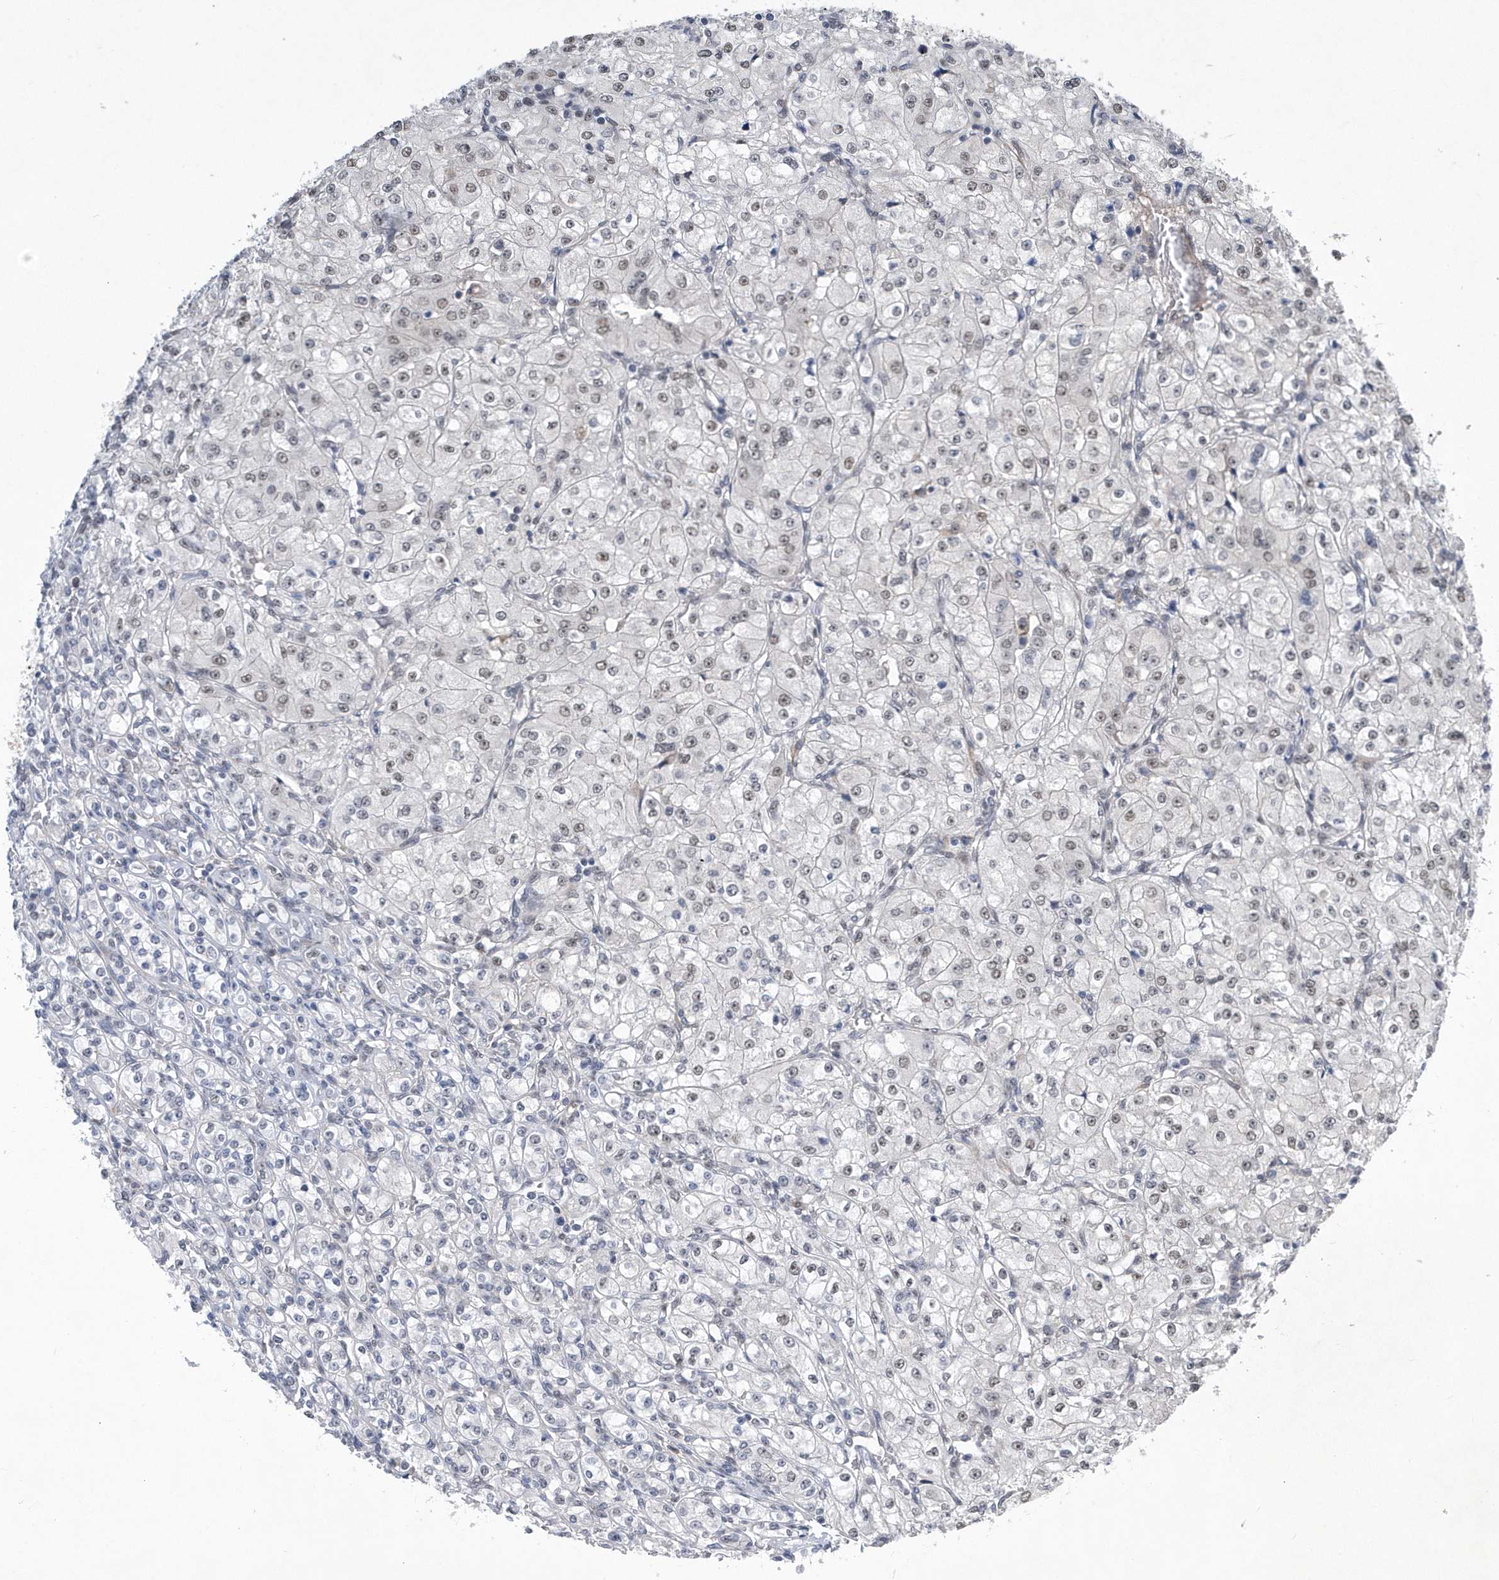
{"staining": {"intensity": "weak", "quantity": "<25%", "location": "nuclear"}, "tissue": "renal cancer", "cell_type": "Tumor cells", "image_type": "cancer", "snomed": [{"axis": "morphology", "description": "Adenocarcinoma, NOS"}, {"axis": "topography", "description": "Kidney"}], "caption": "The image displays no significant positivity in tumor cells of renal cancer (adenocarcinoma).", "gene": "FAM217A", "patient": {"sex": "male", "age": 77}}